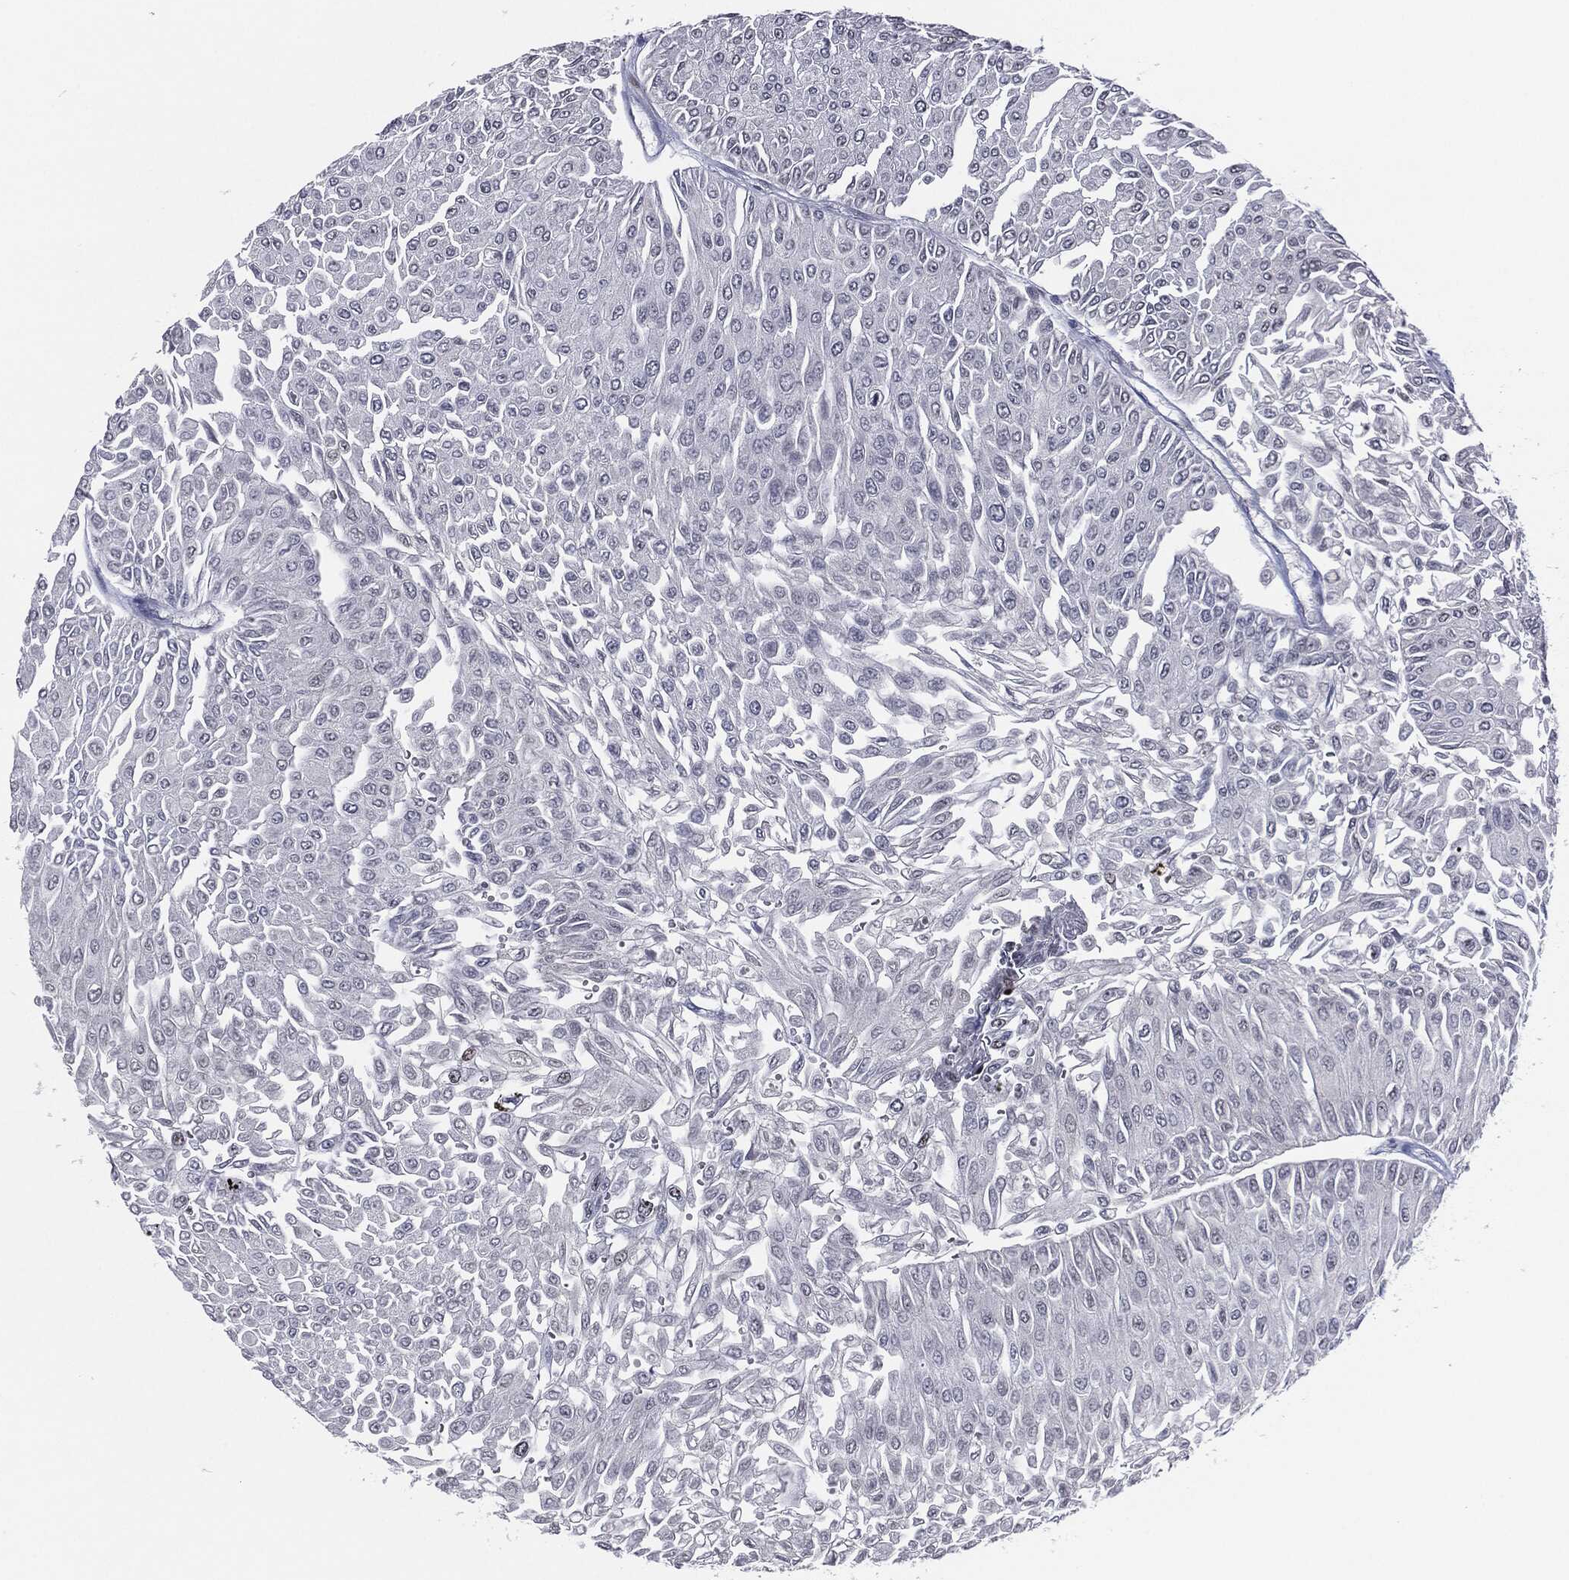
{"staining": {"intensity": "moderate", "quantity": "<25%", "location": "nuclear"}, "tissue": "urothelial cancer", "cell_type": "Tumor cells", "image_type": "cancer", "snomed": [{"axis": "morphology", "description": "Urothelial carcinoma, Low grade"}, {"axis": "topography", "description": "Urinary bladder"}], "caption": "Brown immunohistochemical staining in urothelial cancer displays moderate nuclear staining in about <25% of tumor cells. (IHC, brightfield microscopy, high magnification).", "gene": "AKT2", "patient": {"sex": "male", "age": 67}}